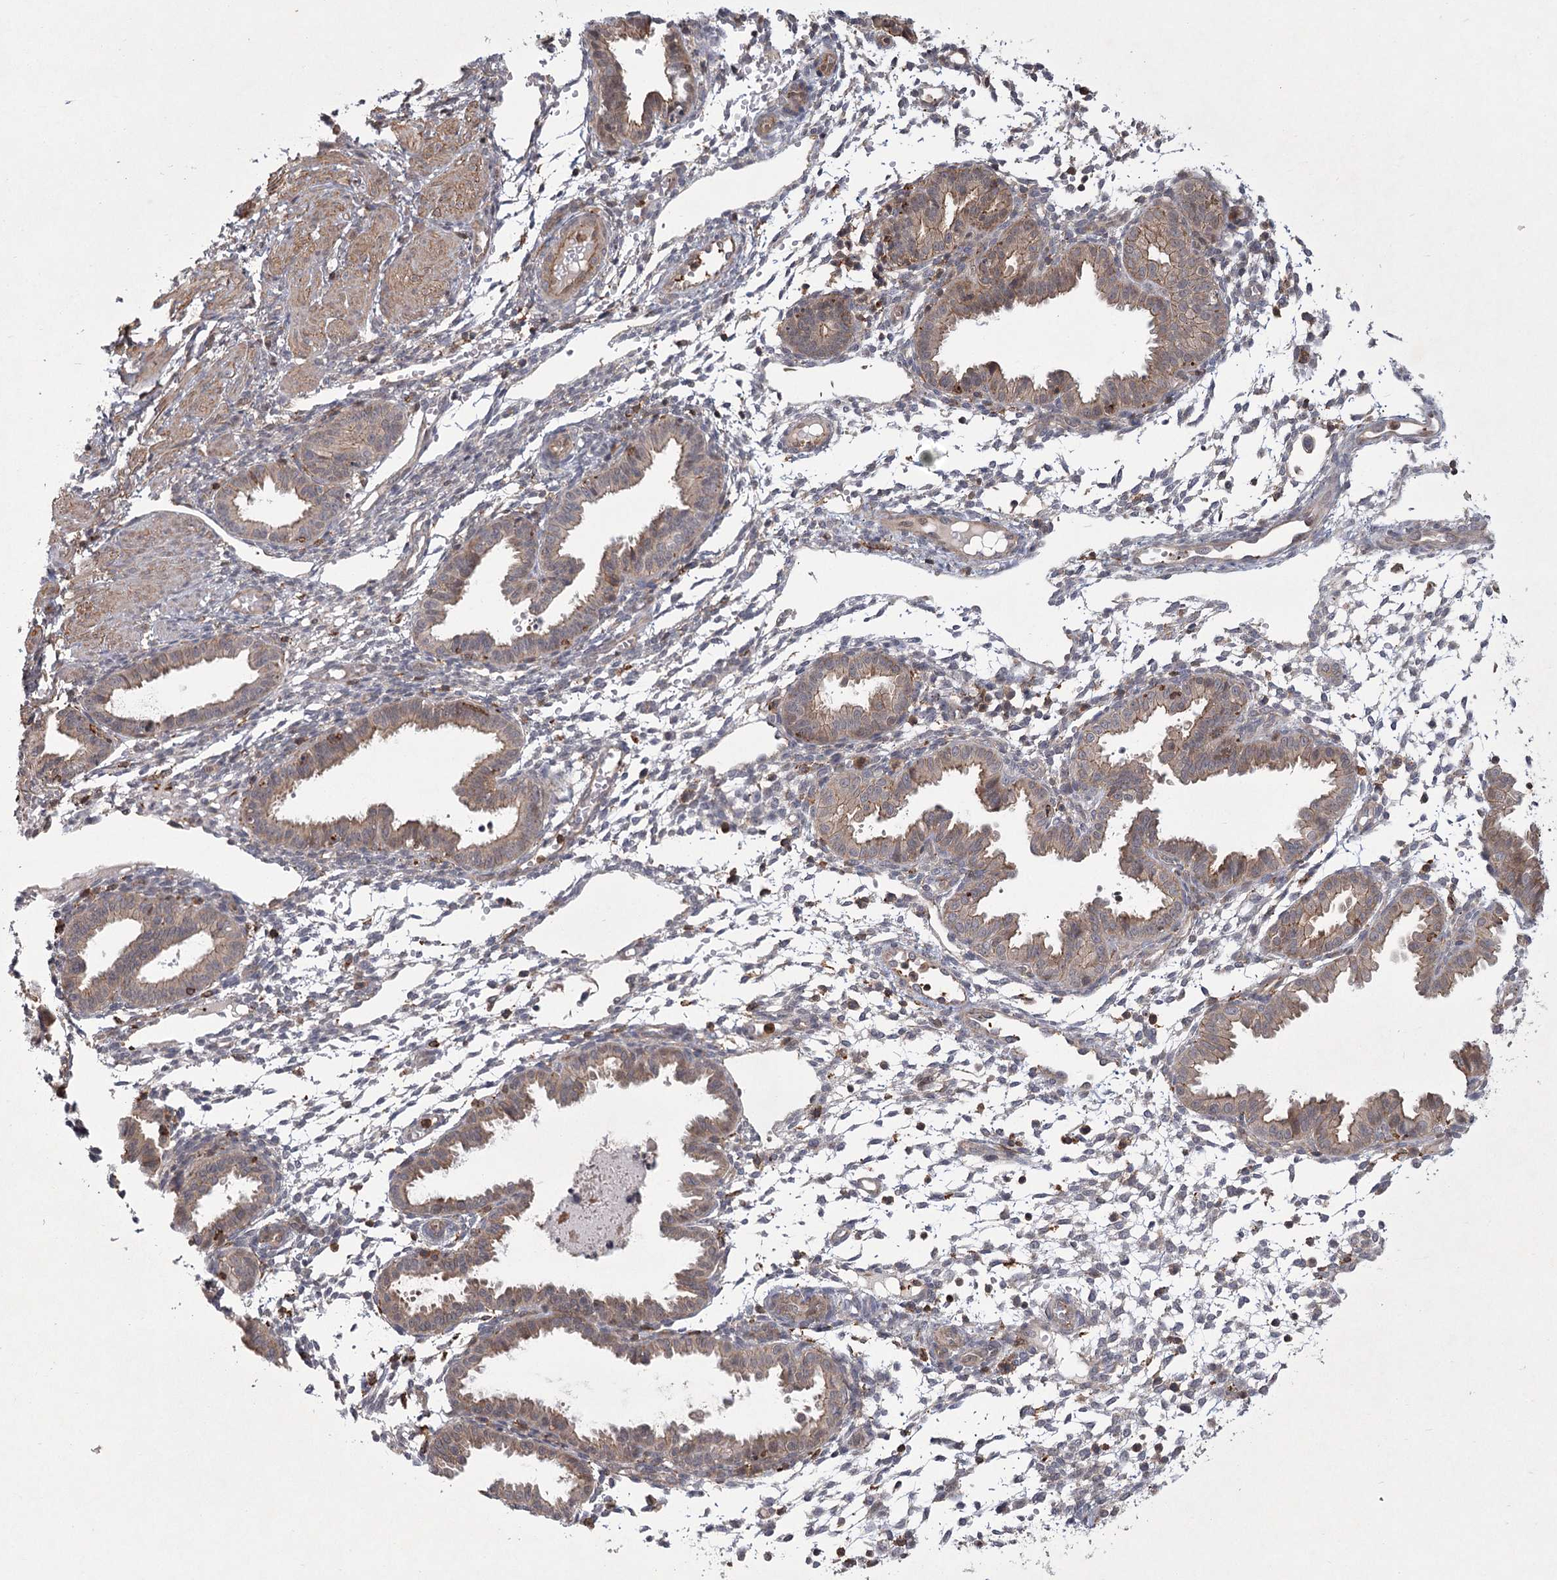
{"staining": {"intensity": "negative", "quantity": "none", "location": "none"}, "tissue": "endometrium", "cell_type": "Cells in endometrial stroma", "image_type": "normal", "snomed": [{"axis": "morphology", "description": "Normal tissue, NOS"}, {"axis": "topography", "description": "Endometrium"}], "caption": "Cells in endometrial stroma show no significant protein positivity in unremarkable endometrium.", "gene": "MEPE", "patient": {"sex": "female", "age": 33}}